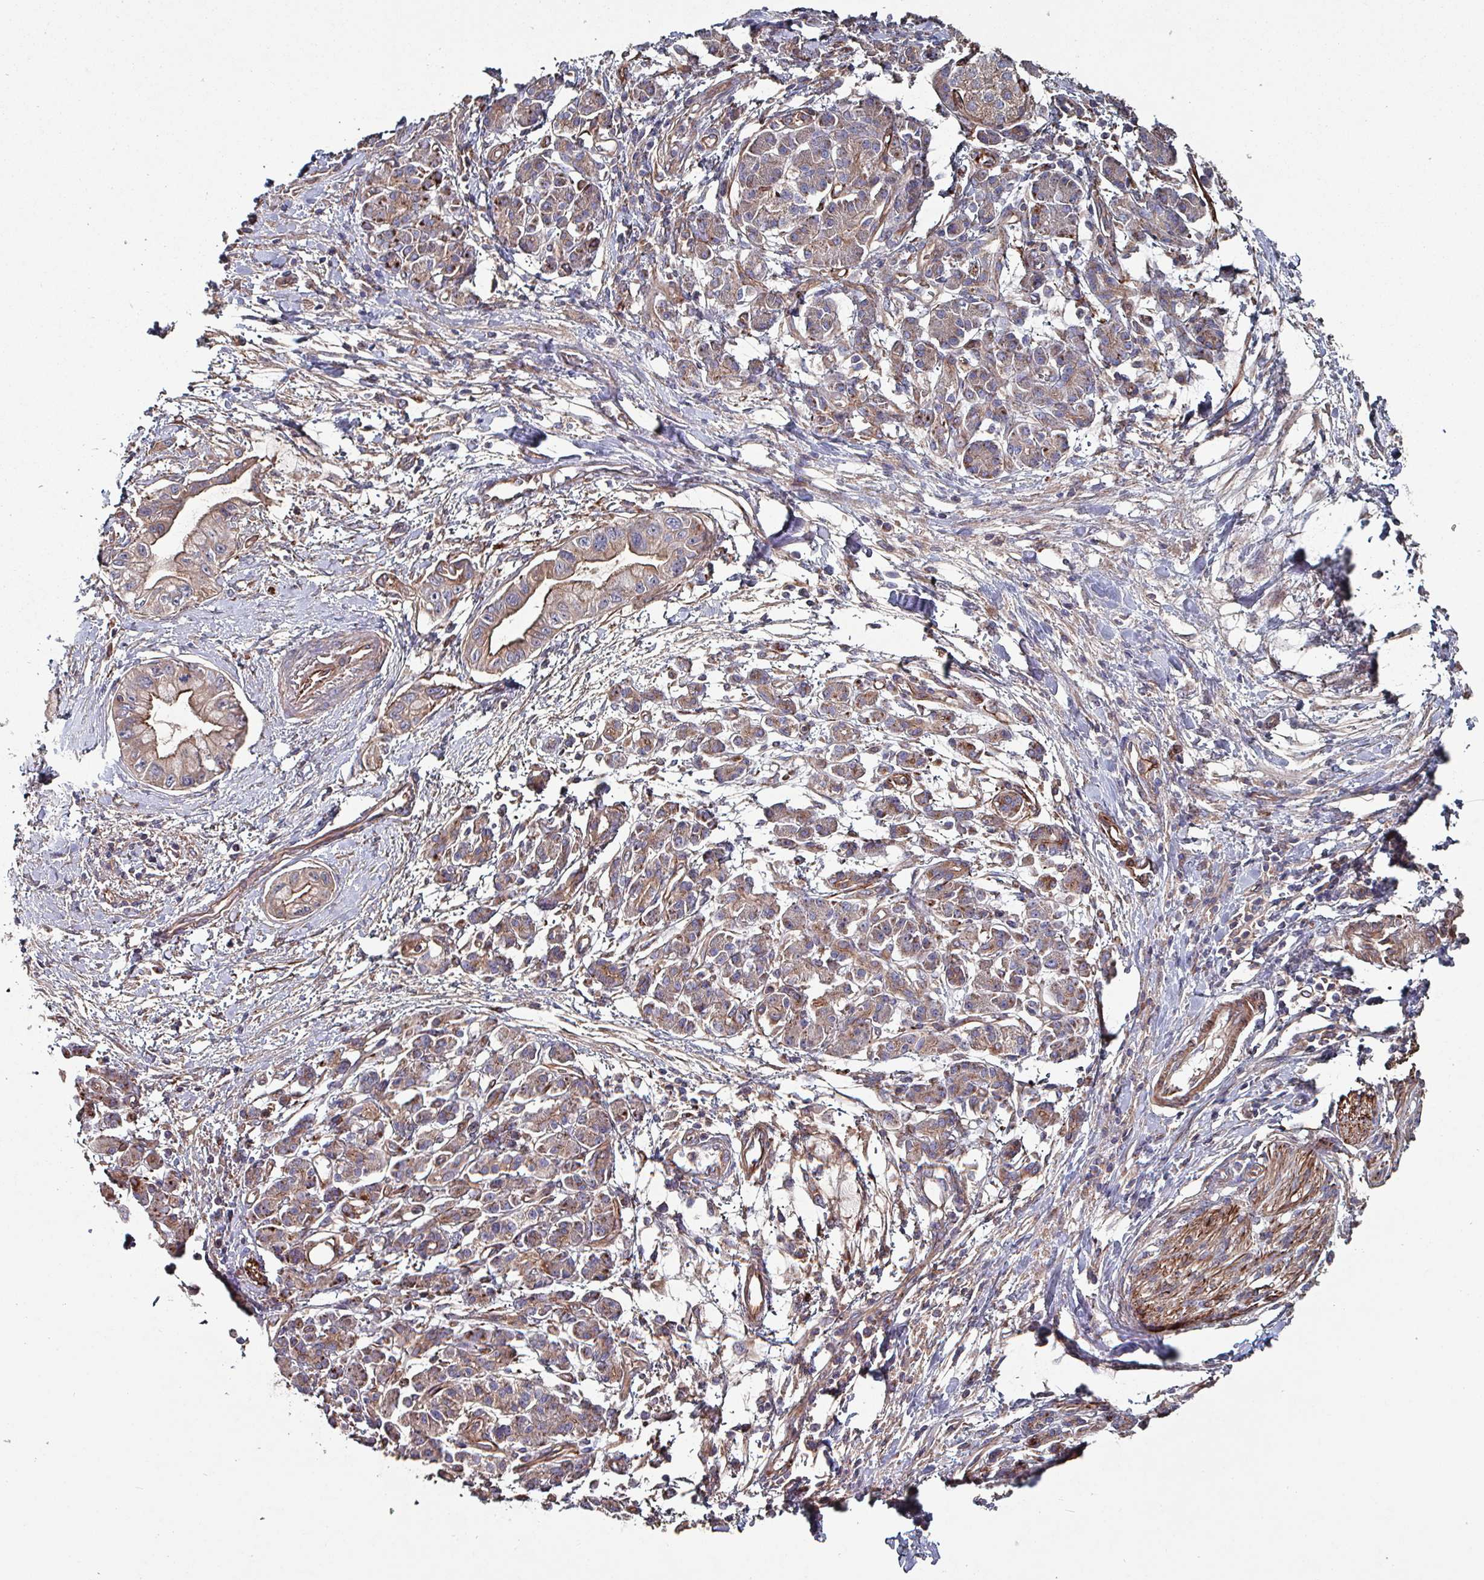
{"staining": {"intensity": "weak", "quantity": "25%-75%", "location": "cytoplasmic/membranous"}, "tissue": "pancreatic cancer", "cell_type": "Tumor cells", "image_type": "cancer", "snomed": [{"axis": "morphology", "description": "Adenocarcinoma, NOS"}, {"axis": "topography", "description": "Pancreas"}], "caption": "Protein expression analysis of human pancreatic adenocarcinoma reveals weak cytoplasmic/membranous expression in approximately 25%-75% of tumor cells. (IHC, brightfield microscopy, high magnification).", "gene": "ANO10", "patient": {"sex": "male", "age": 48}}